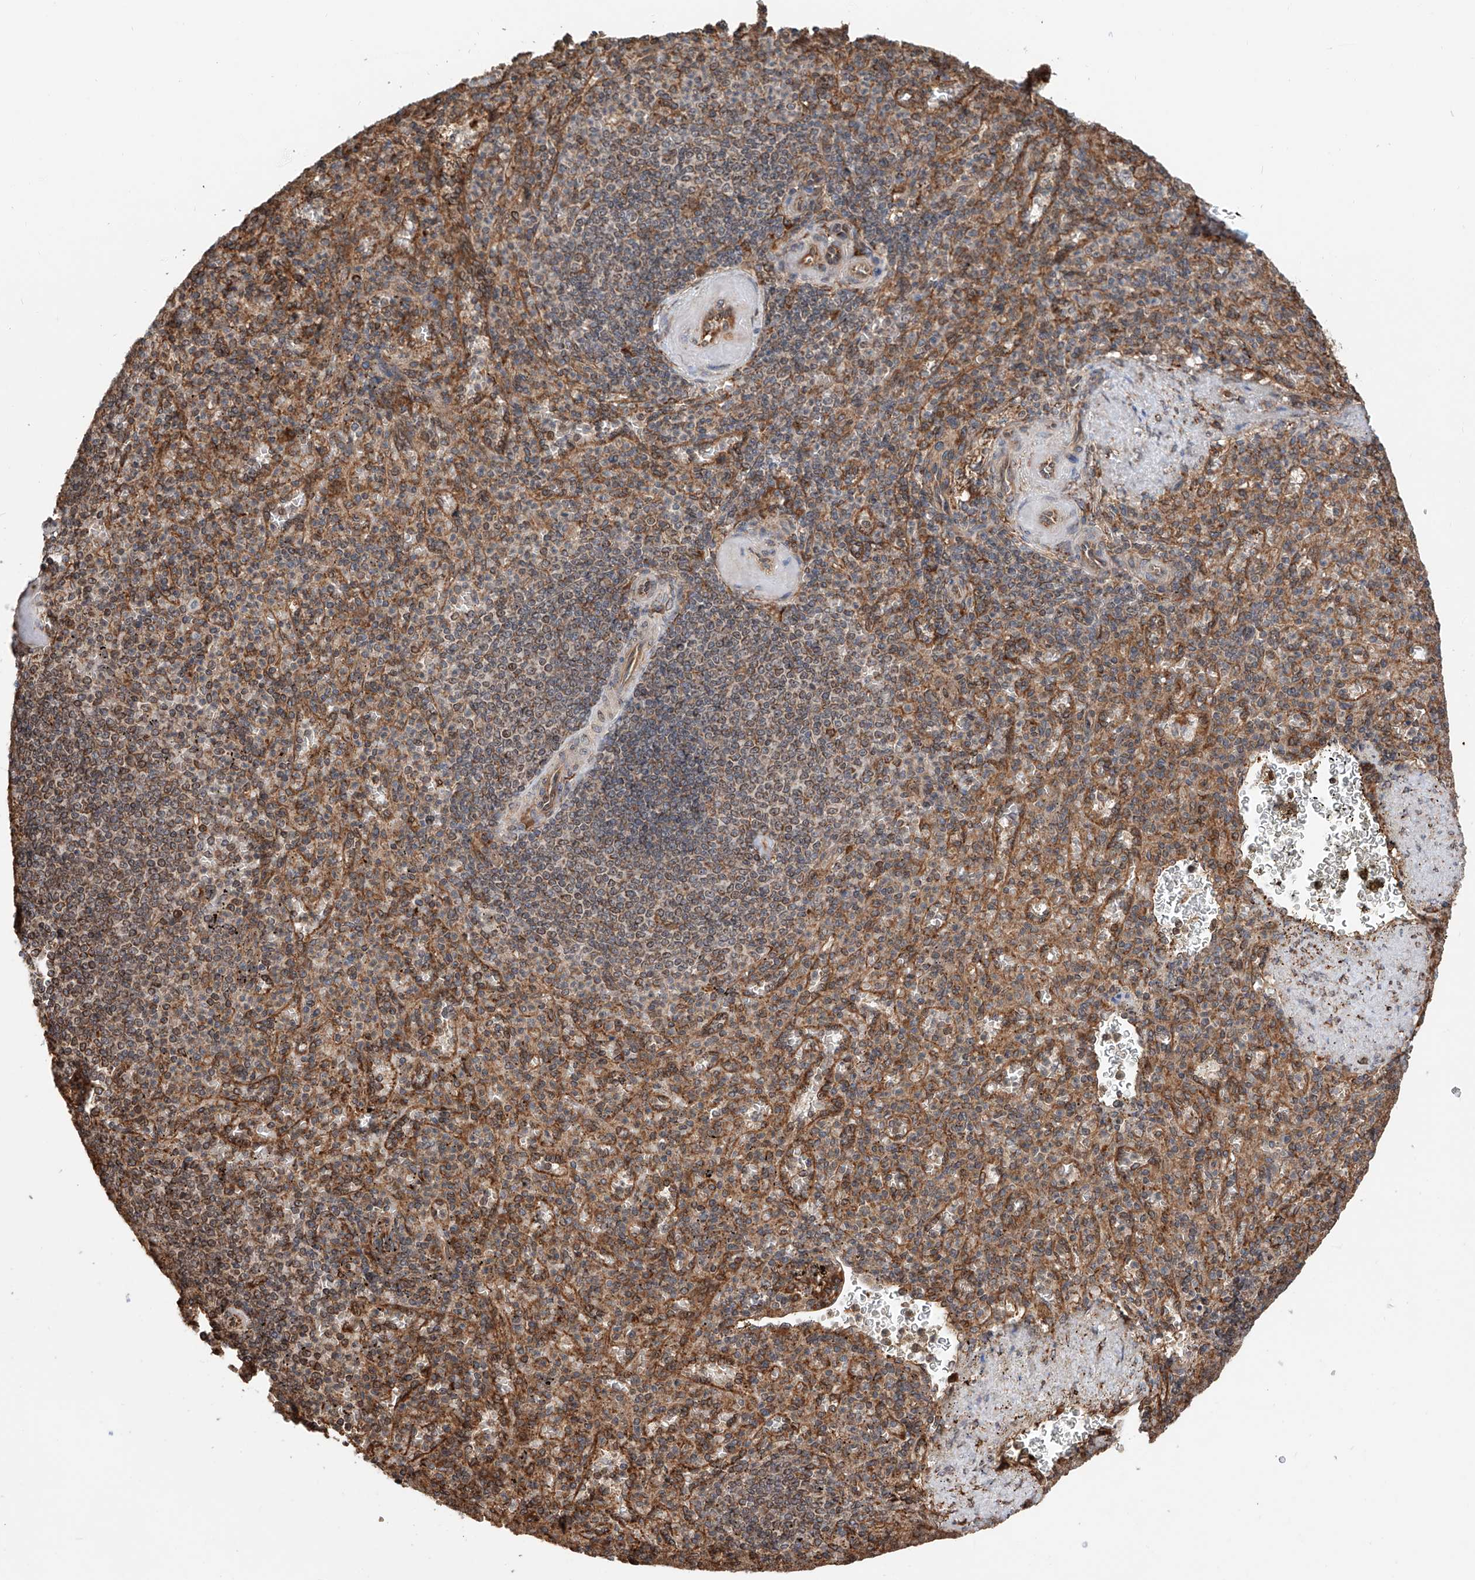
{"staining": {"intensity": "moderate", "quantity": ">75%", "location": "cytoplasmic/membranous"}, "tissue": "spleen", "cell_type": "Cells in red pulp", "image_type": "normal", "snomed": [{"axis": "morphology", "description": "Normal tissue, NOS"}, {"axis": "topography", "description": "Spleen"}], "caption": "Protein positivity by IHC exhibits moderate cytoplasmic/membranous expression in approximately >75% of cells in red pulp in unremarkable spleen. The protein is shown in brown color, while the nuclei are stained blue.", "gene": "DNAH8", "patient": {"sex": "female", "age": 74}}